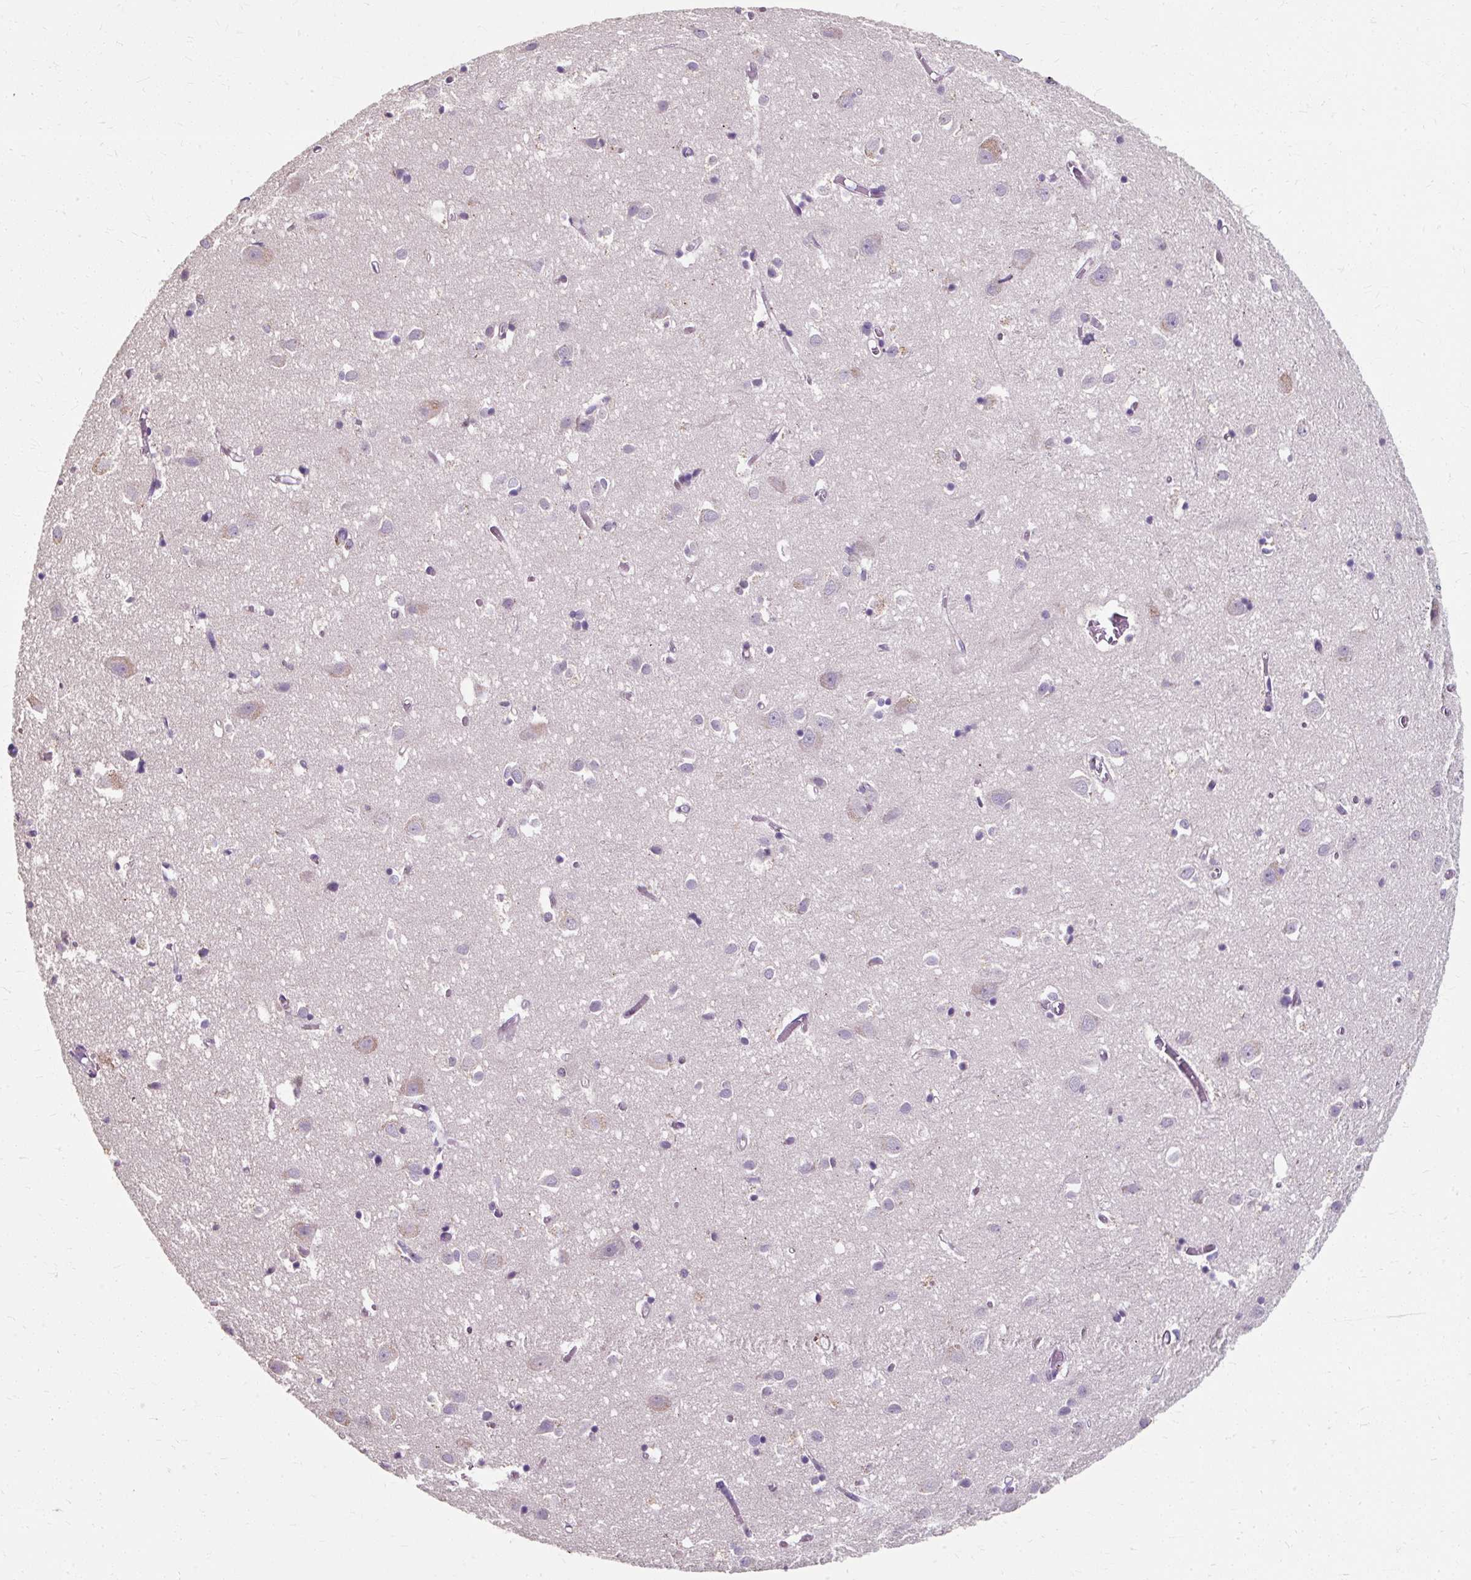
{"staining": {"intensity": "negative", "quantity": "none", "location": "none"}, "tissue": "cerebral cortex", "cell_type": "Endothelial cells", "image_type": "normal", "snomed": [{"axis": "morphology", "description": "Normal tissue, NOS"}, {"axis": "topography", "description": "Cerebral cortex"}], "caption": "Immunohistochemical staining of normal cerebral cortex shows no significant positivity in endothelial cells.", "gene": "KLHL24", "patient": {"sex": "male", "age": 70}}